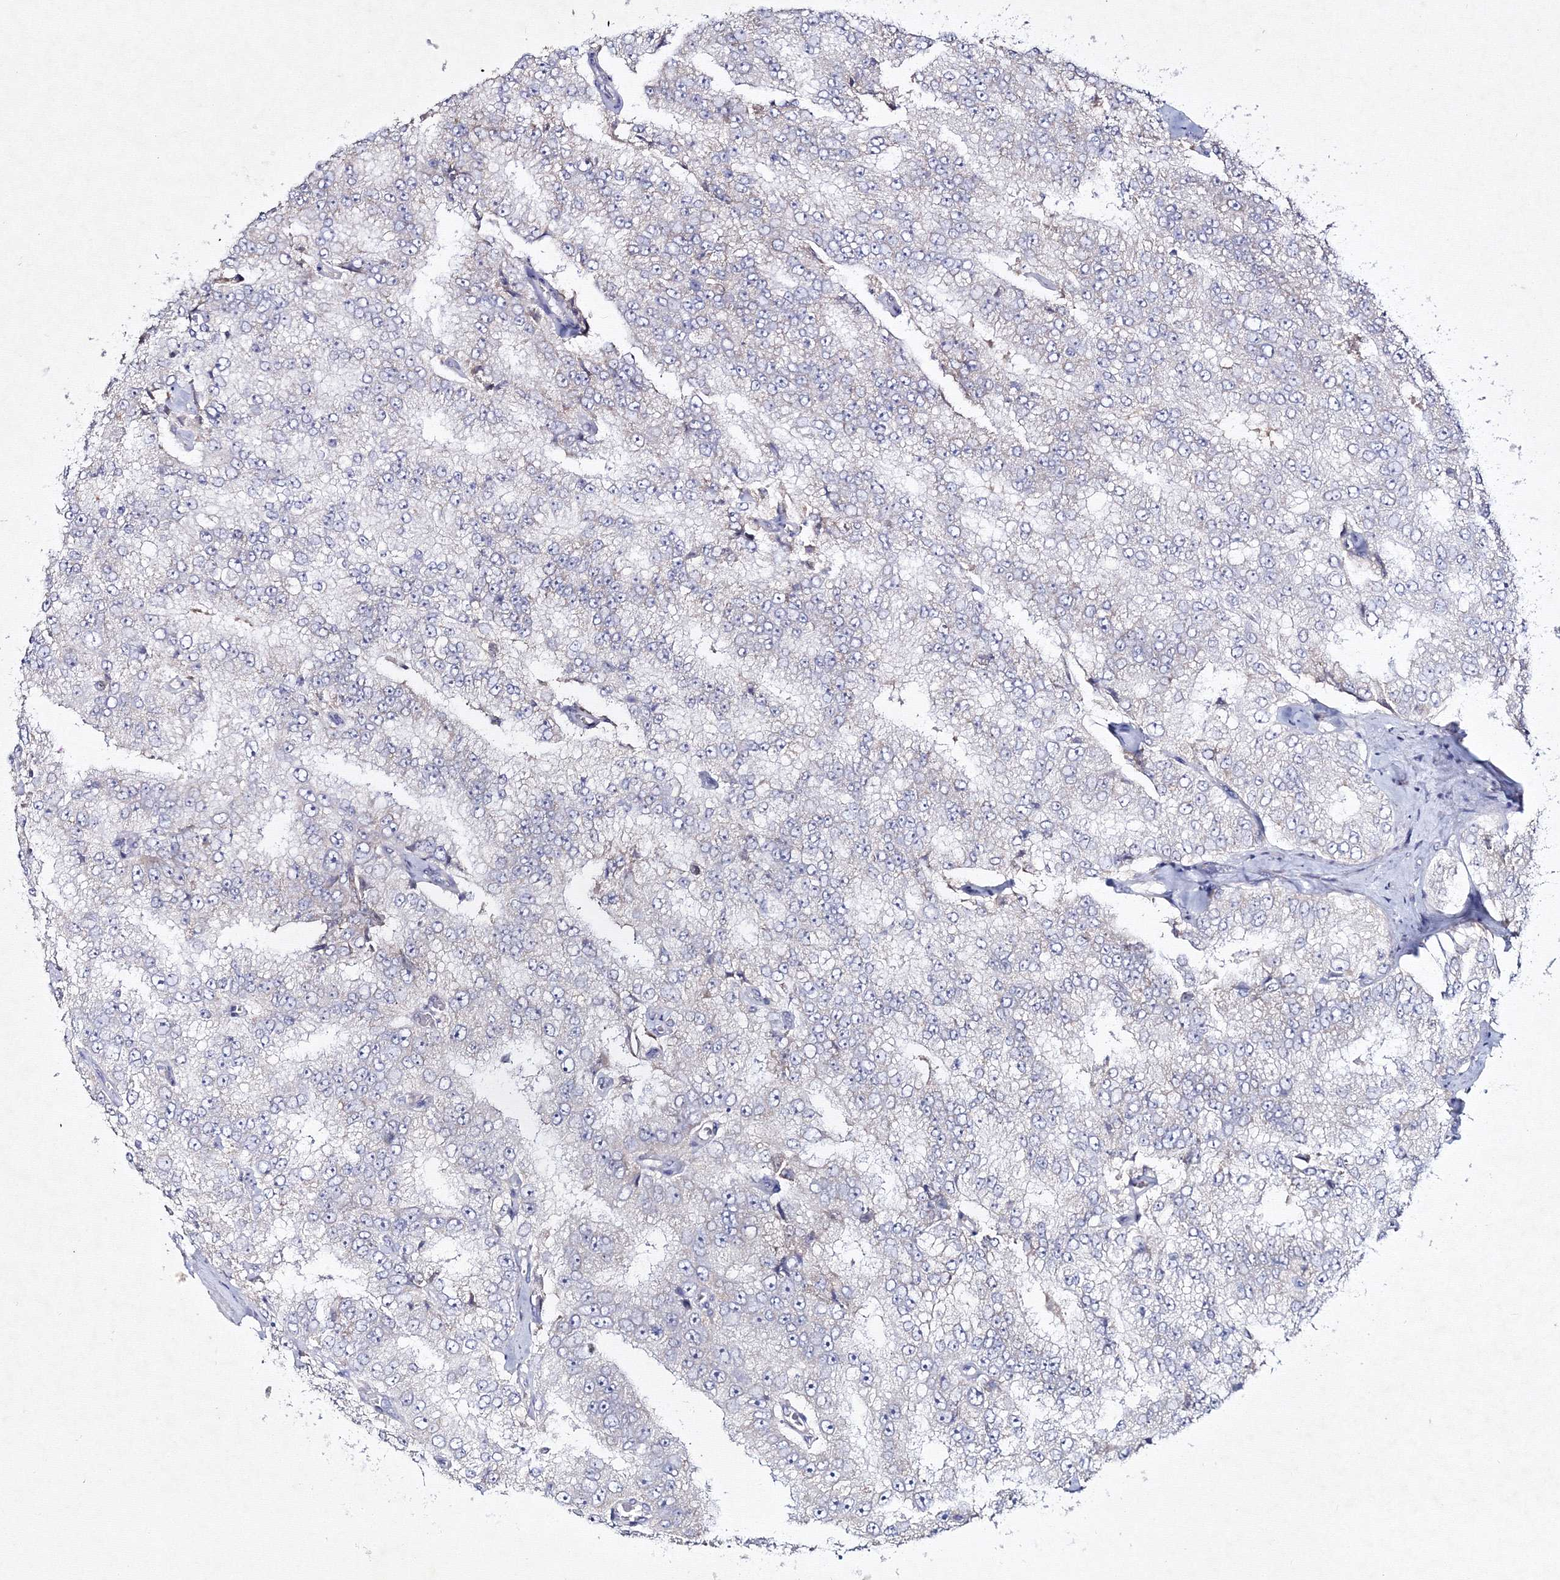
{"staining": {"intensity": "negative", "quantity": "none", "location": "none"}, "tissue": "prostate cancer", "cell_type": "Tumor cells", "image_type": "cancer", "snomed": [{"axis": "morphology", "description": "Adenocarcinoma, High grade"}, {"axis": "topography", "description": "Prostate"}], "caption": "Prostate cancer (adenocarcinoma (high-grade)) was stained to show a protein in brown. There is no significant positivity in tumor cells. (DAB immunohistochemistry, high magnification).", "gene": "NEU4", "patient": {"sex": "male", "age": 58}}